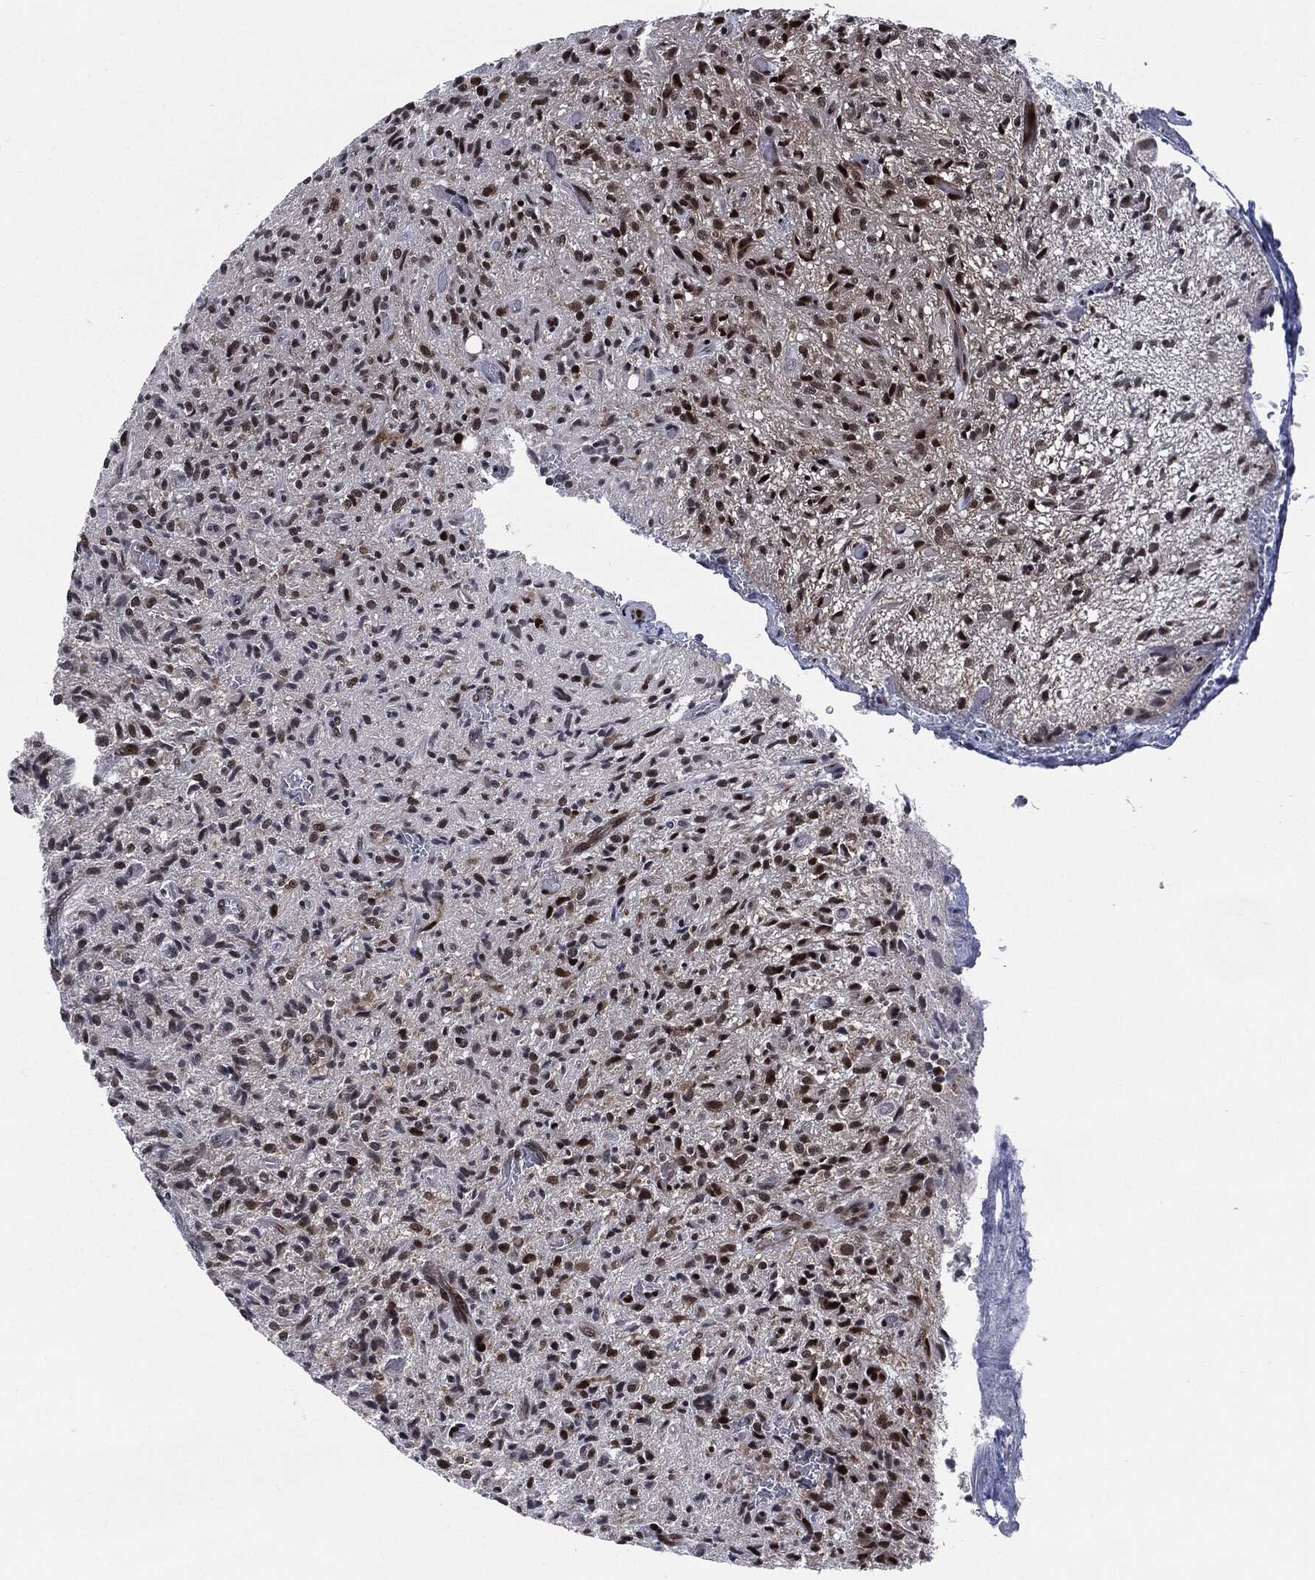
{"staining": {"intensity": "strong", "quantity": "<25%", "location": "nuclear"}, "tissue": "glioma", "cell_type": "Tumor cells", "image_type": "cancer", "snomed": [{"axis": "morphology", "description": "Glioma, malignant, High grade"}, {"axis": "topography", "description": "Brain"}], "caption": "Immunohistochemical staining of human malignant high-grade glioma shows medium levels of strong nuclear staining in approximately <25% of tumor cells.", "gene": "AKT2", "patient": {"sex": "male", "age": 64}}